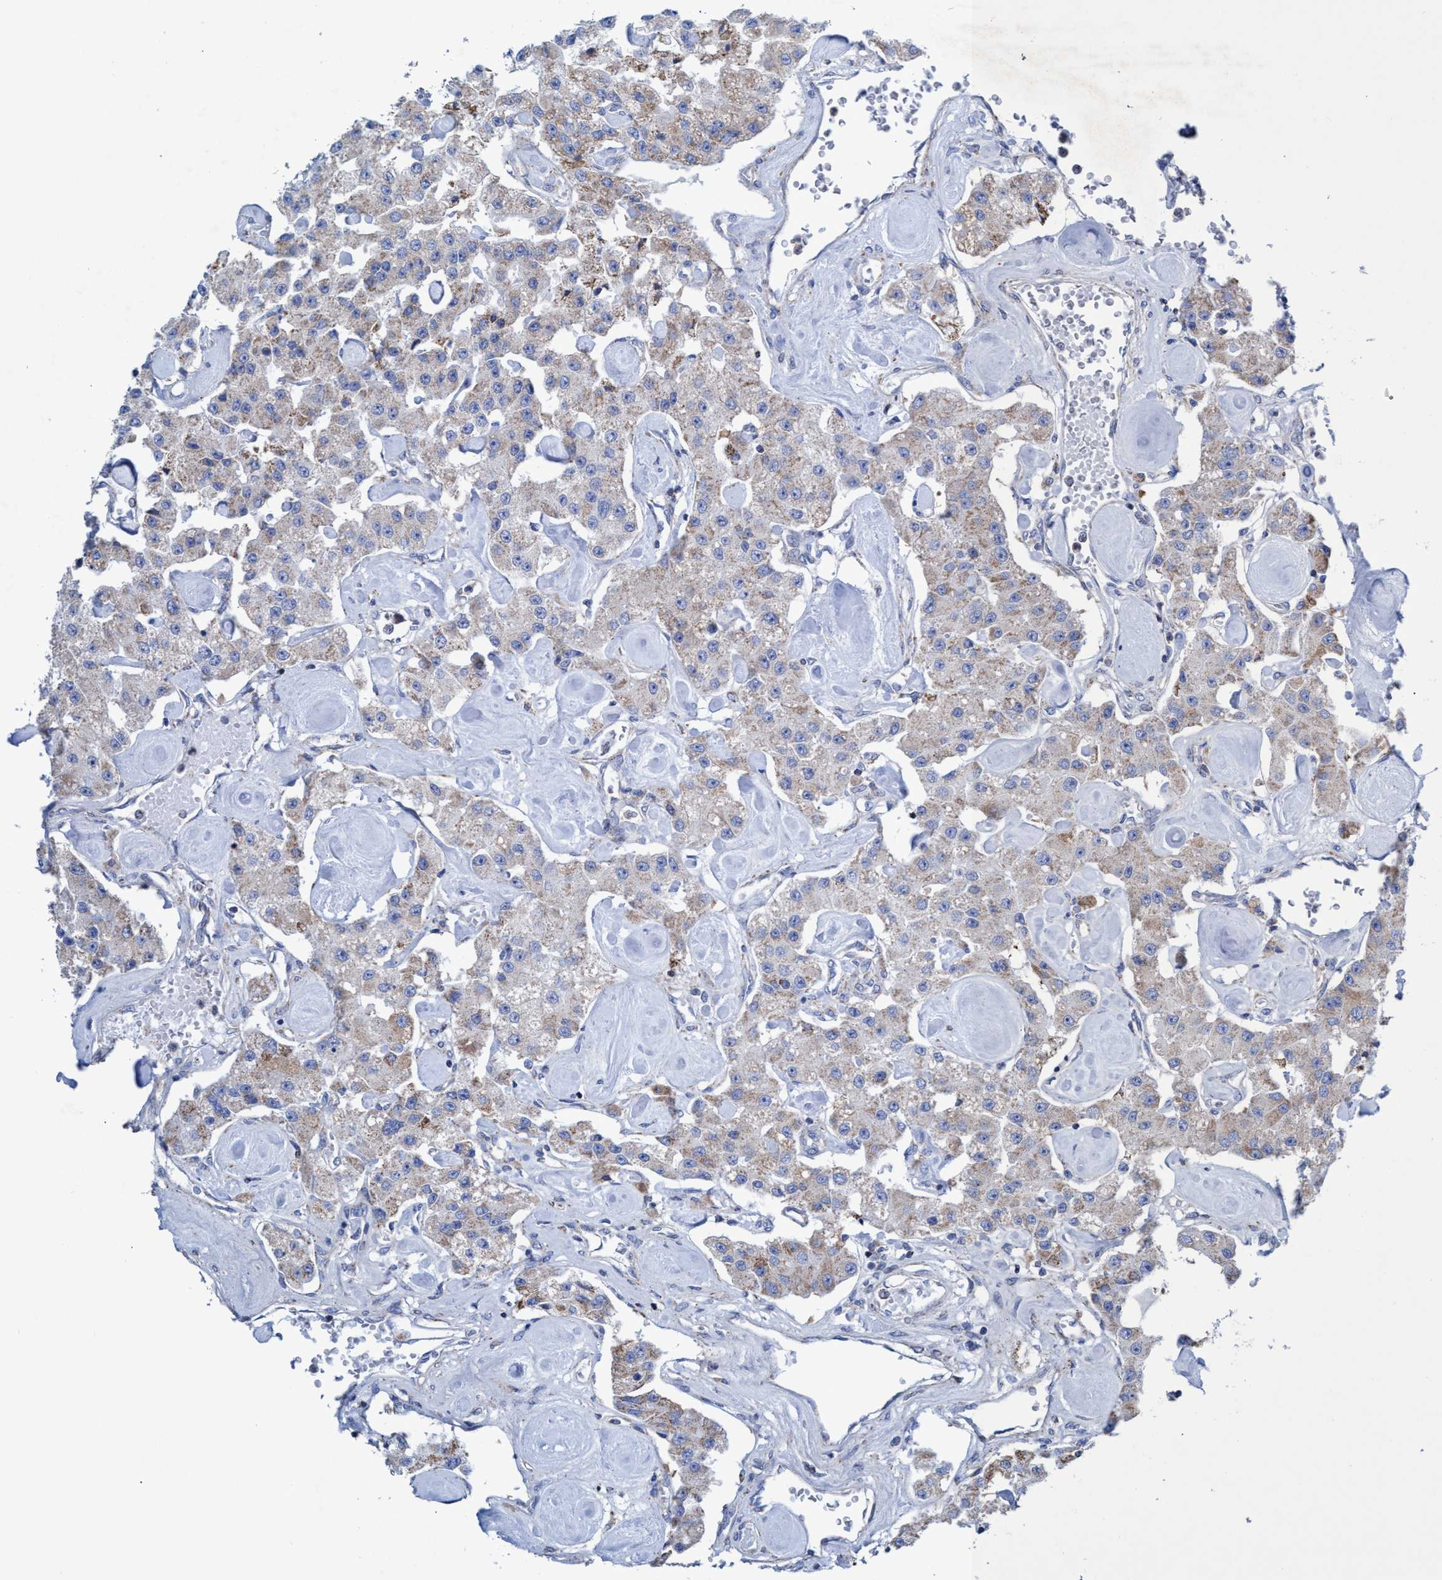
{"staining": {"intensity": "moderate", "quantity": "25%-75%", "location": "cytoplasmic/membranous"}, "tissue": "carcinoid", "cell_type": "Tumor cells", "image_type": "cancer", "snomed": [{"axis": "morphology", "description": "Carcinoid, malignant, NOS"}, {"axis": "topography", "description": "Pancreas"}], "caption": "Carcinoid stained with DAB (3,3'-diaminobenzidine) IHC reveals medium levels of moderate cytoplasmic/membranous staining in about 25%-75% of tumor cells.", "gene": "ZNF750", "patient": {"sex": "male", "age": 41}}